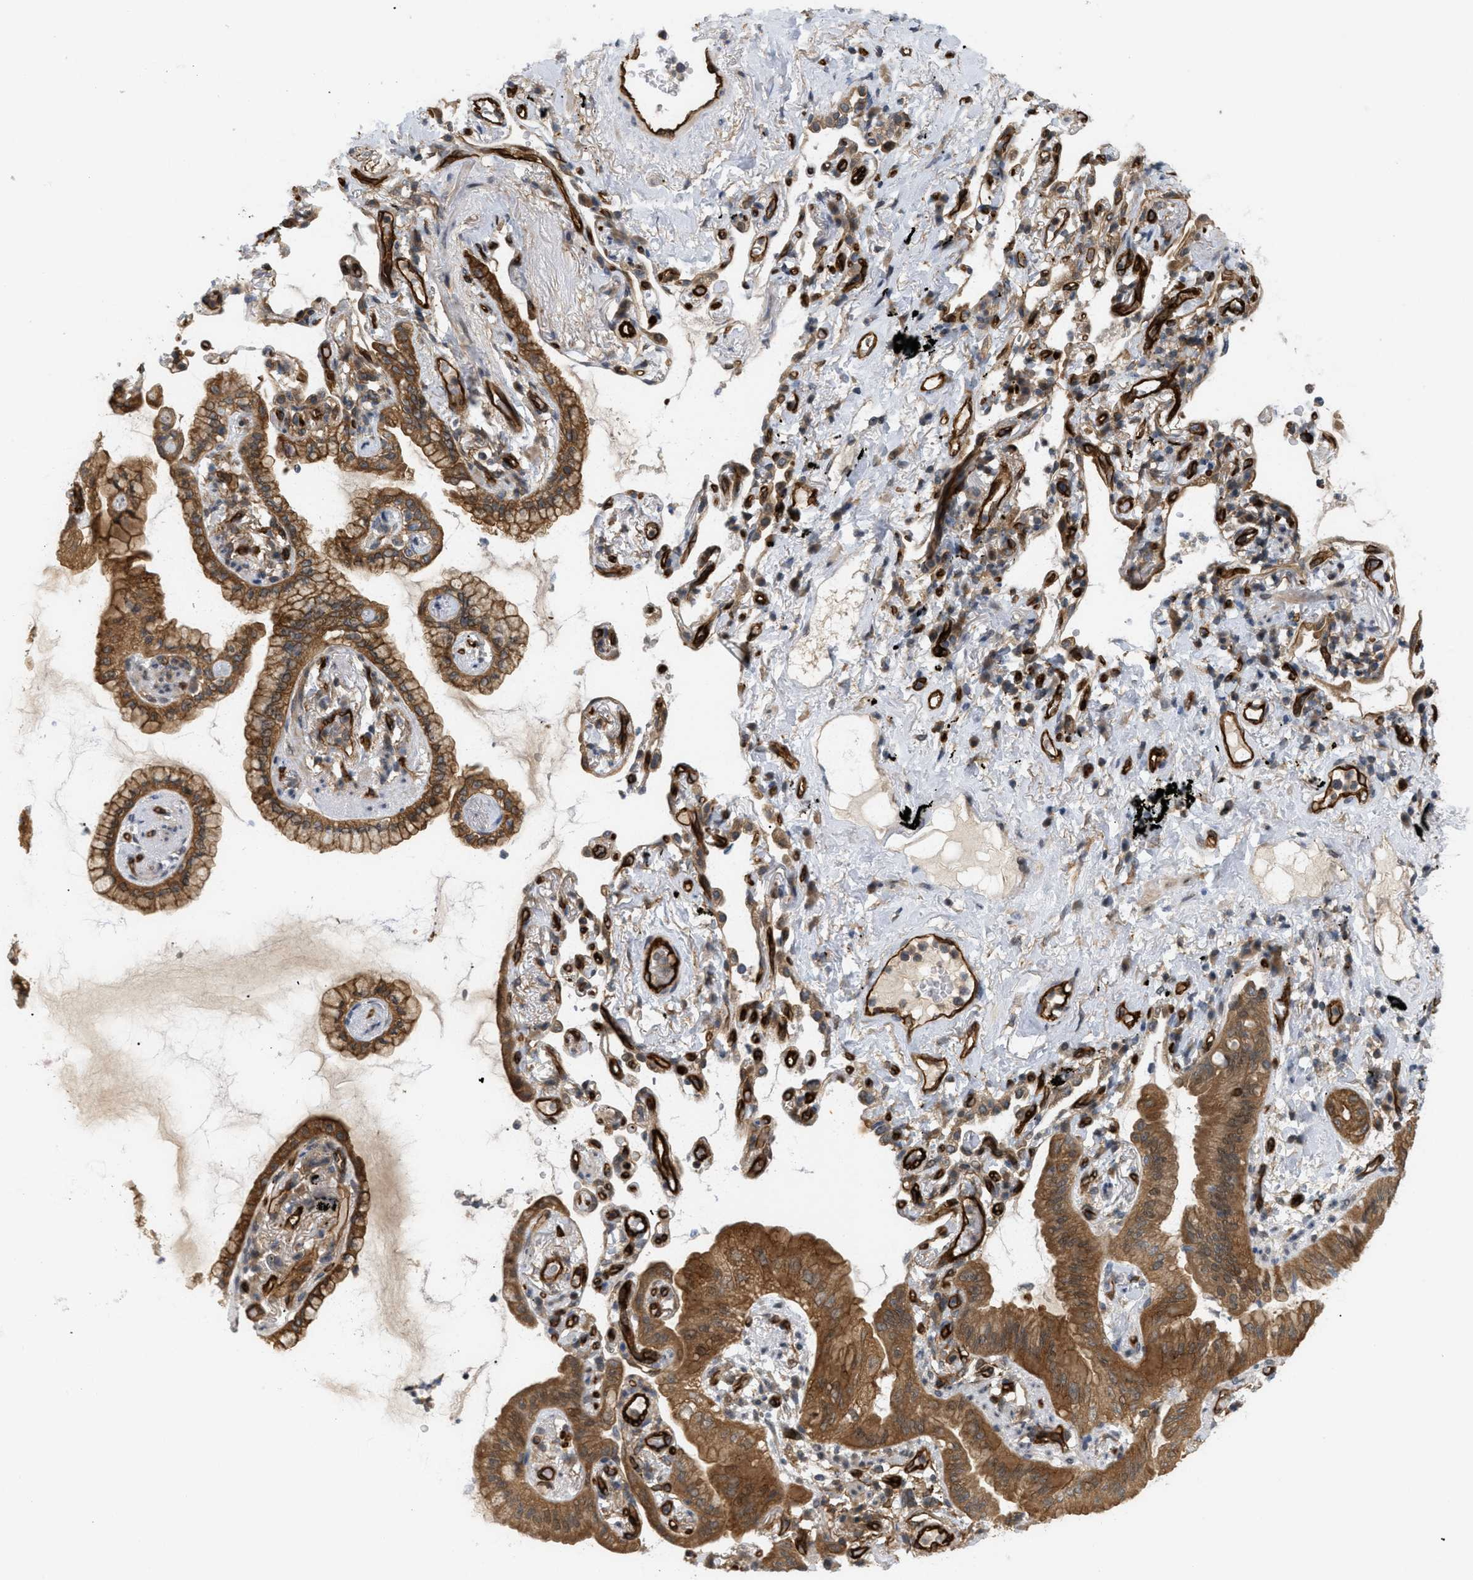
{"staining": {"intensity": "strong", "quantity": ">75%", "location": "cytoplasmic/membranous"}, "tissue": "lung cancer", "cell_type": "Tumor cells", "image_type": "cancer", "snomed": [{"axis": "morphology", "description": "Normal tissue, NOS"}, {"axis": "morphology", "description": "Adenocarcinoma, NOS"}, {"axis": "topography", "description": "Bronchus"}, {"axis": "topography", "description": "Lung"}], "caption": "An immunohistochemistry photomicrograph of neoplastic tissue is shown. Protein staining in brown highlights strong cytoplasmic/membranous positivity in lung cancer within tumor cells.", "gene": "PALMD", "patient": {"sex": "female", "age": 70}}